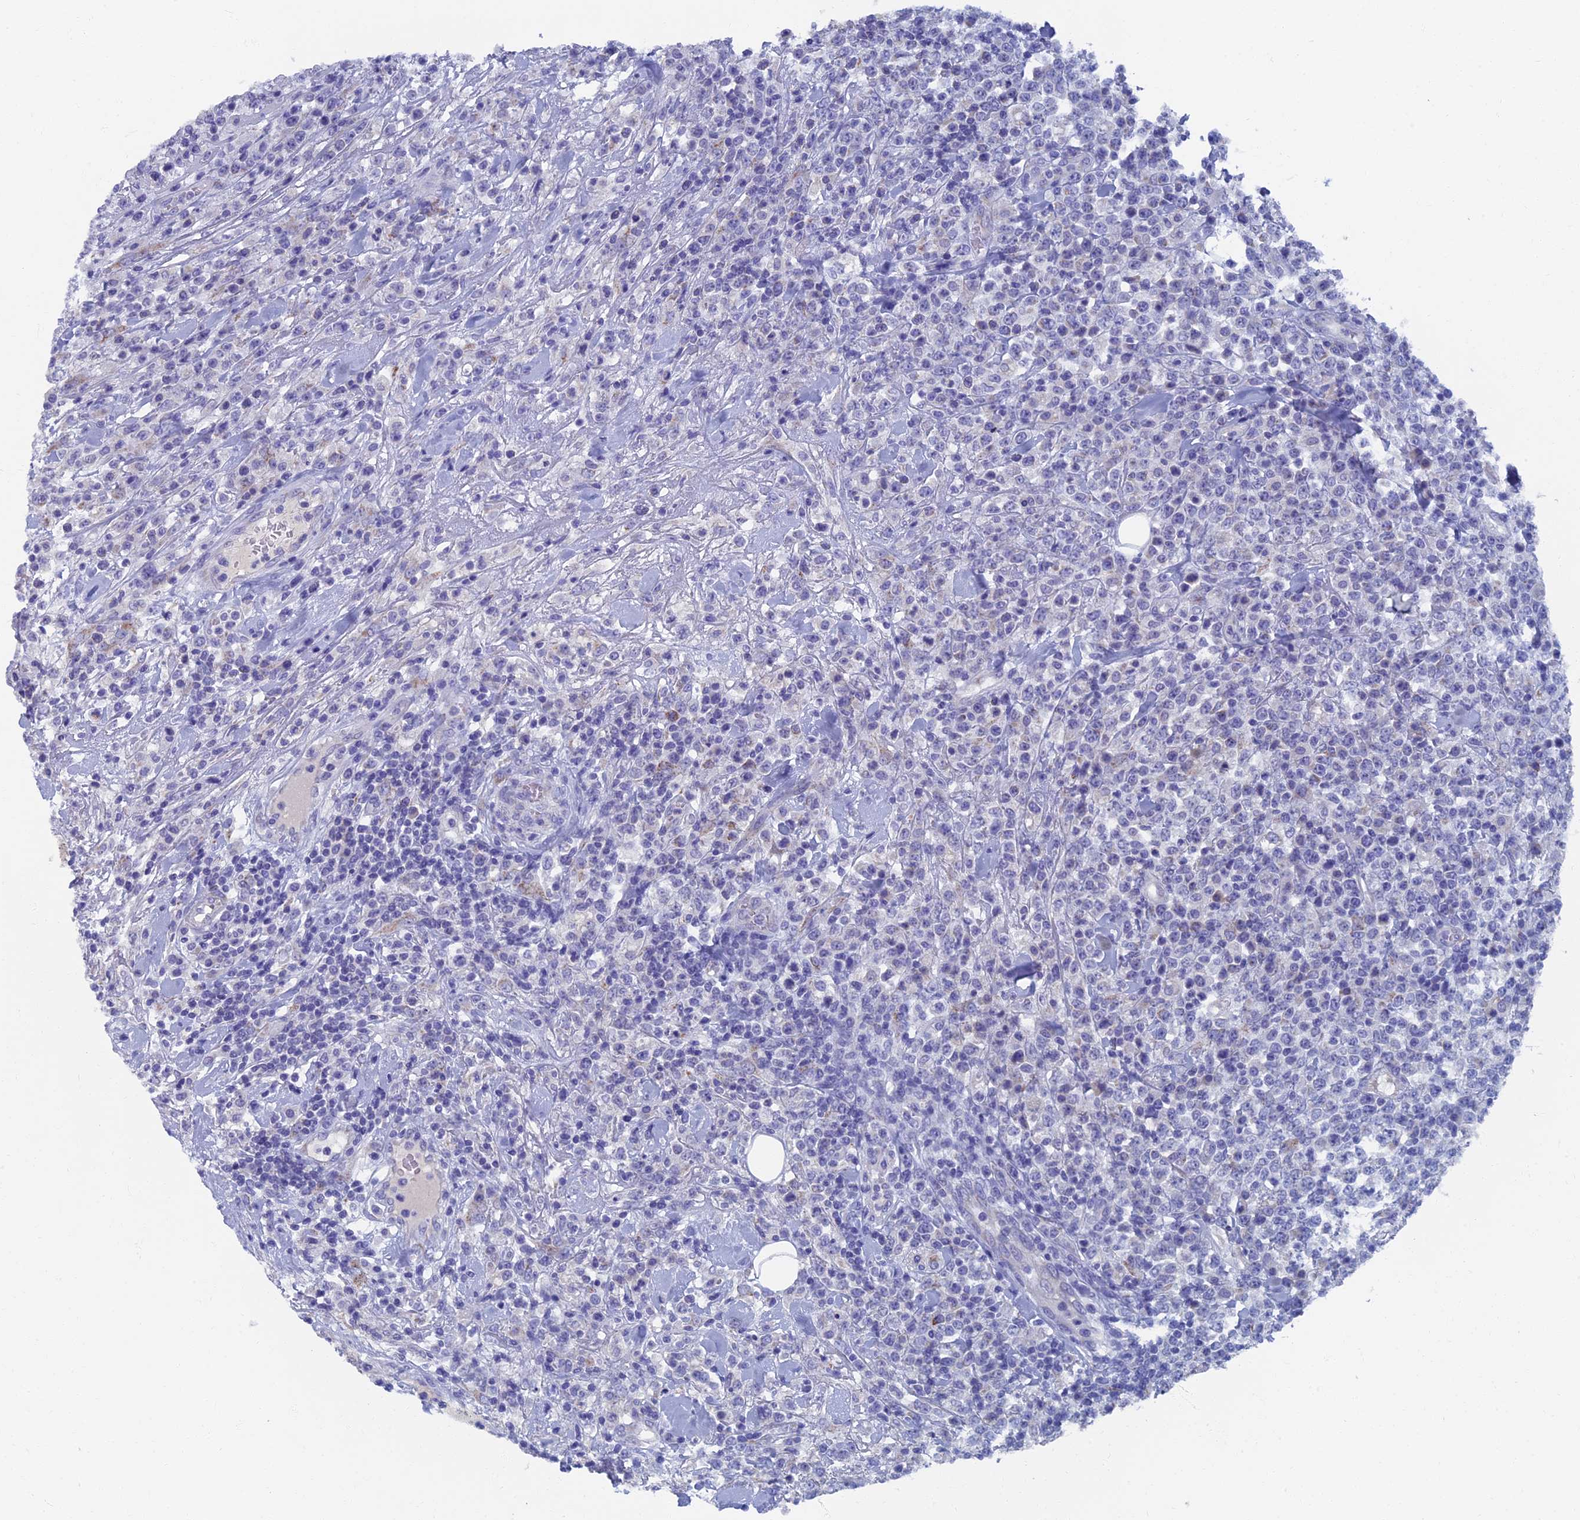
{"staining": {"intensity": "negative", "quantity": "none", "location": "none"}, "tissue": "lymphoma", "cell_type": "Tumor cells", "image_type": "cancer", "snomed": [{"axis": "morphology", "description": "Malignant lymphoma, non-Hodgkin's type, High grade"}, {"axis": "topography", "description": "Colon"}], "caption": "High-grade malignant lymphoma, non-Hodgkin's type was stained to show a protein in brown. There is no significant staining in tumor cells.", "gene": "OAT", "patient": {"sex": "female", "age": 53}}